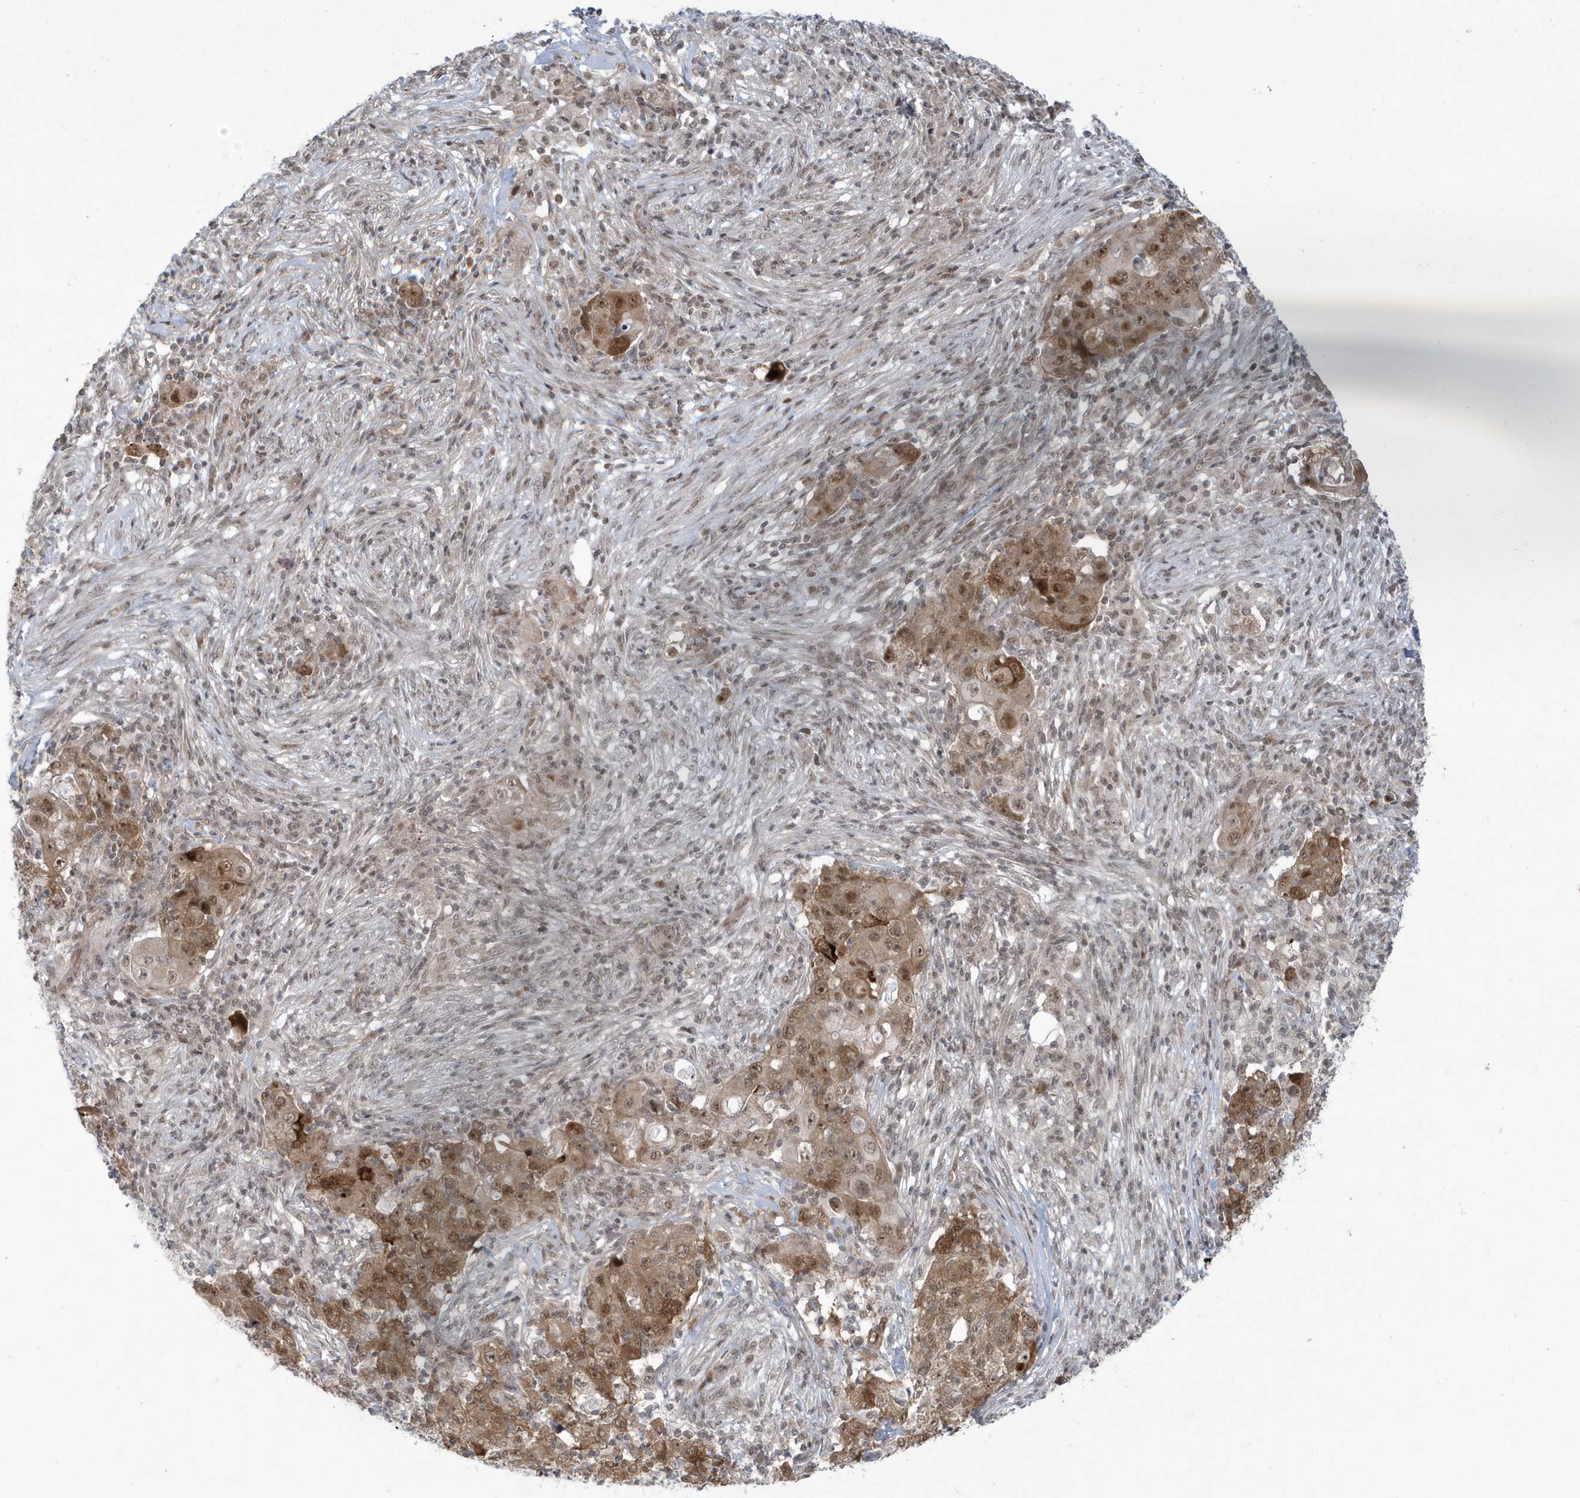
{"staining": {"intensity": "moderate", "quantity": ">75%", "location": "cytoplasmic/membranous,nuclear"}, "tissue": "ovarian cancer", "cell_type": "Tumor cells", "image_type": "cancer", "snomed": [{"axis": "morphology", "description": "Carcinoma, endometroid"}, {"axis": "topography", "description": "Ovary"}], "caption": "A micrograph of human ovarian cancer (endometroid carcinoma) stained for a protein reveals moderate cytoplasmic/membranous and nuclear brown staining in tumor cells.", "gene": "C1orf52", "patient": {"sex": "female", "age": 42}}